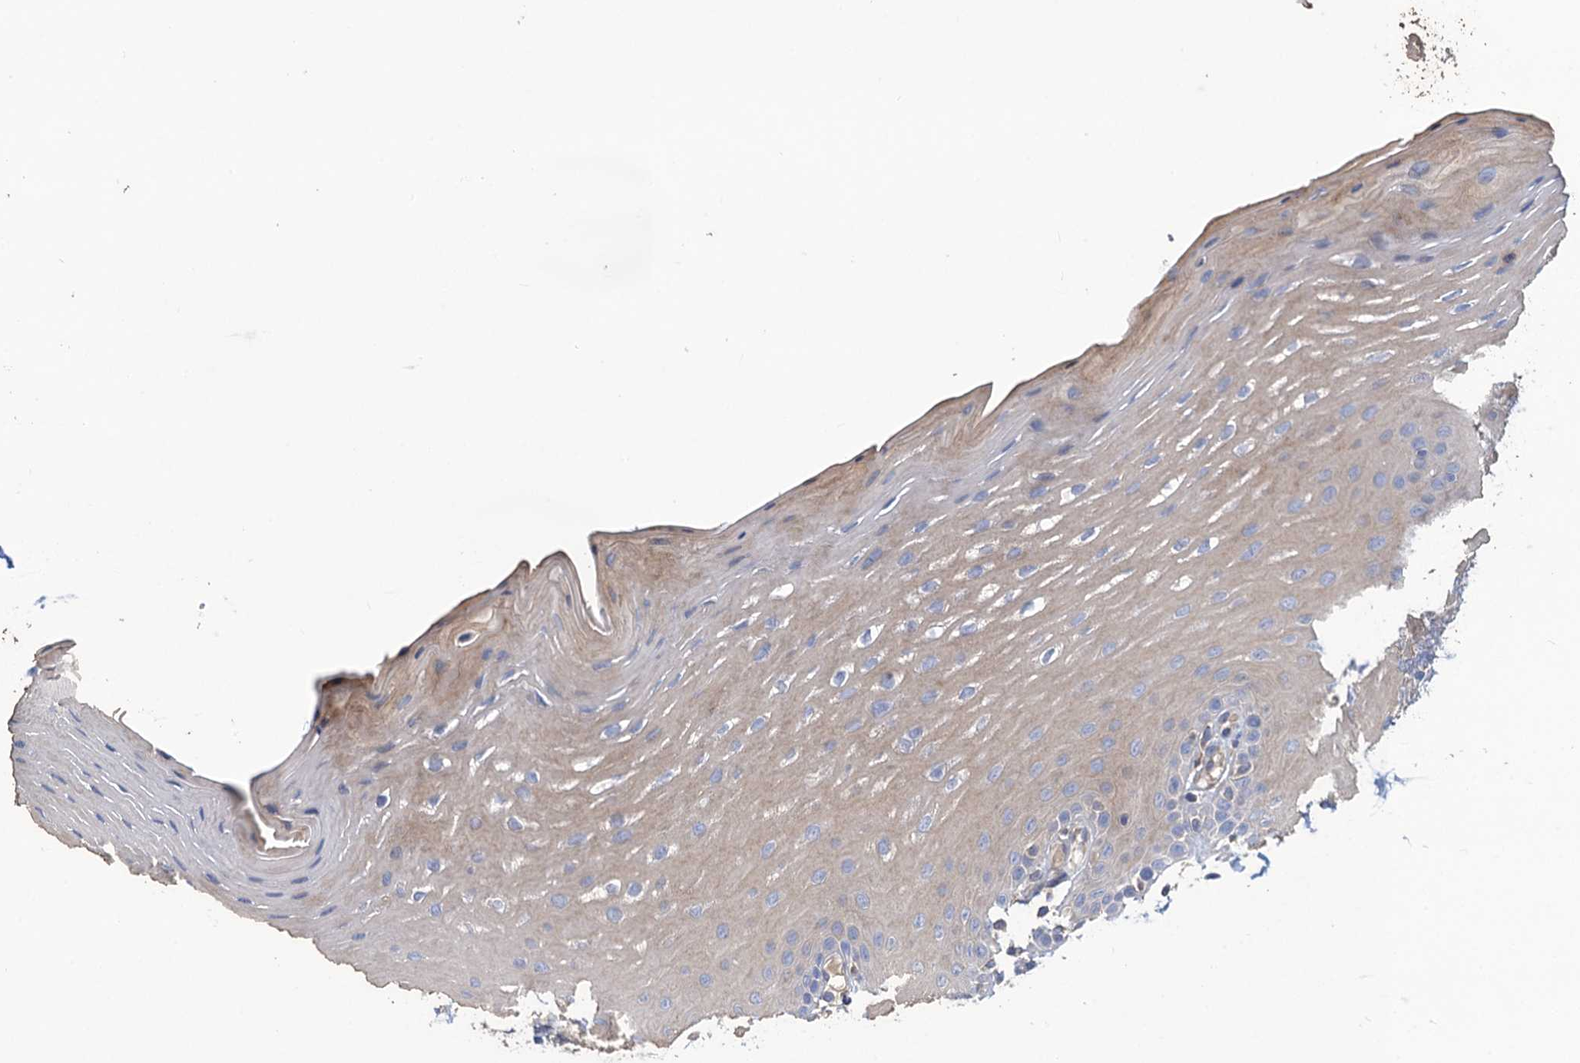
{"staining": {"intensity": "negative", "quantity": "none", "location": "none"}, "tissue": "oral mucosa", "cell_type": "Squamous epithelial cells", "image_type": "normal", "snomed": [{"axis": "morphology", "description": "Normal tissue, NOS"}, {"axis": "topography", "description": "Oral tissue"}], "caption": "Immunohistochemical staining of unremarkable oral mucosa demonstrates no significant positivity in squamous epithelial cells. Nuclei are stained in blue.", "gene": "SMCO3", "patient": {"sex": "female", "age": 39}}